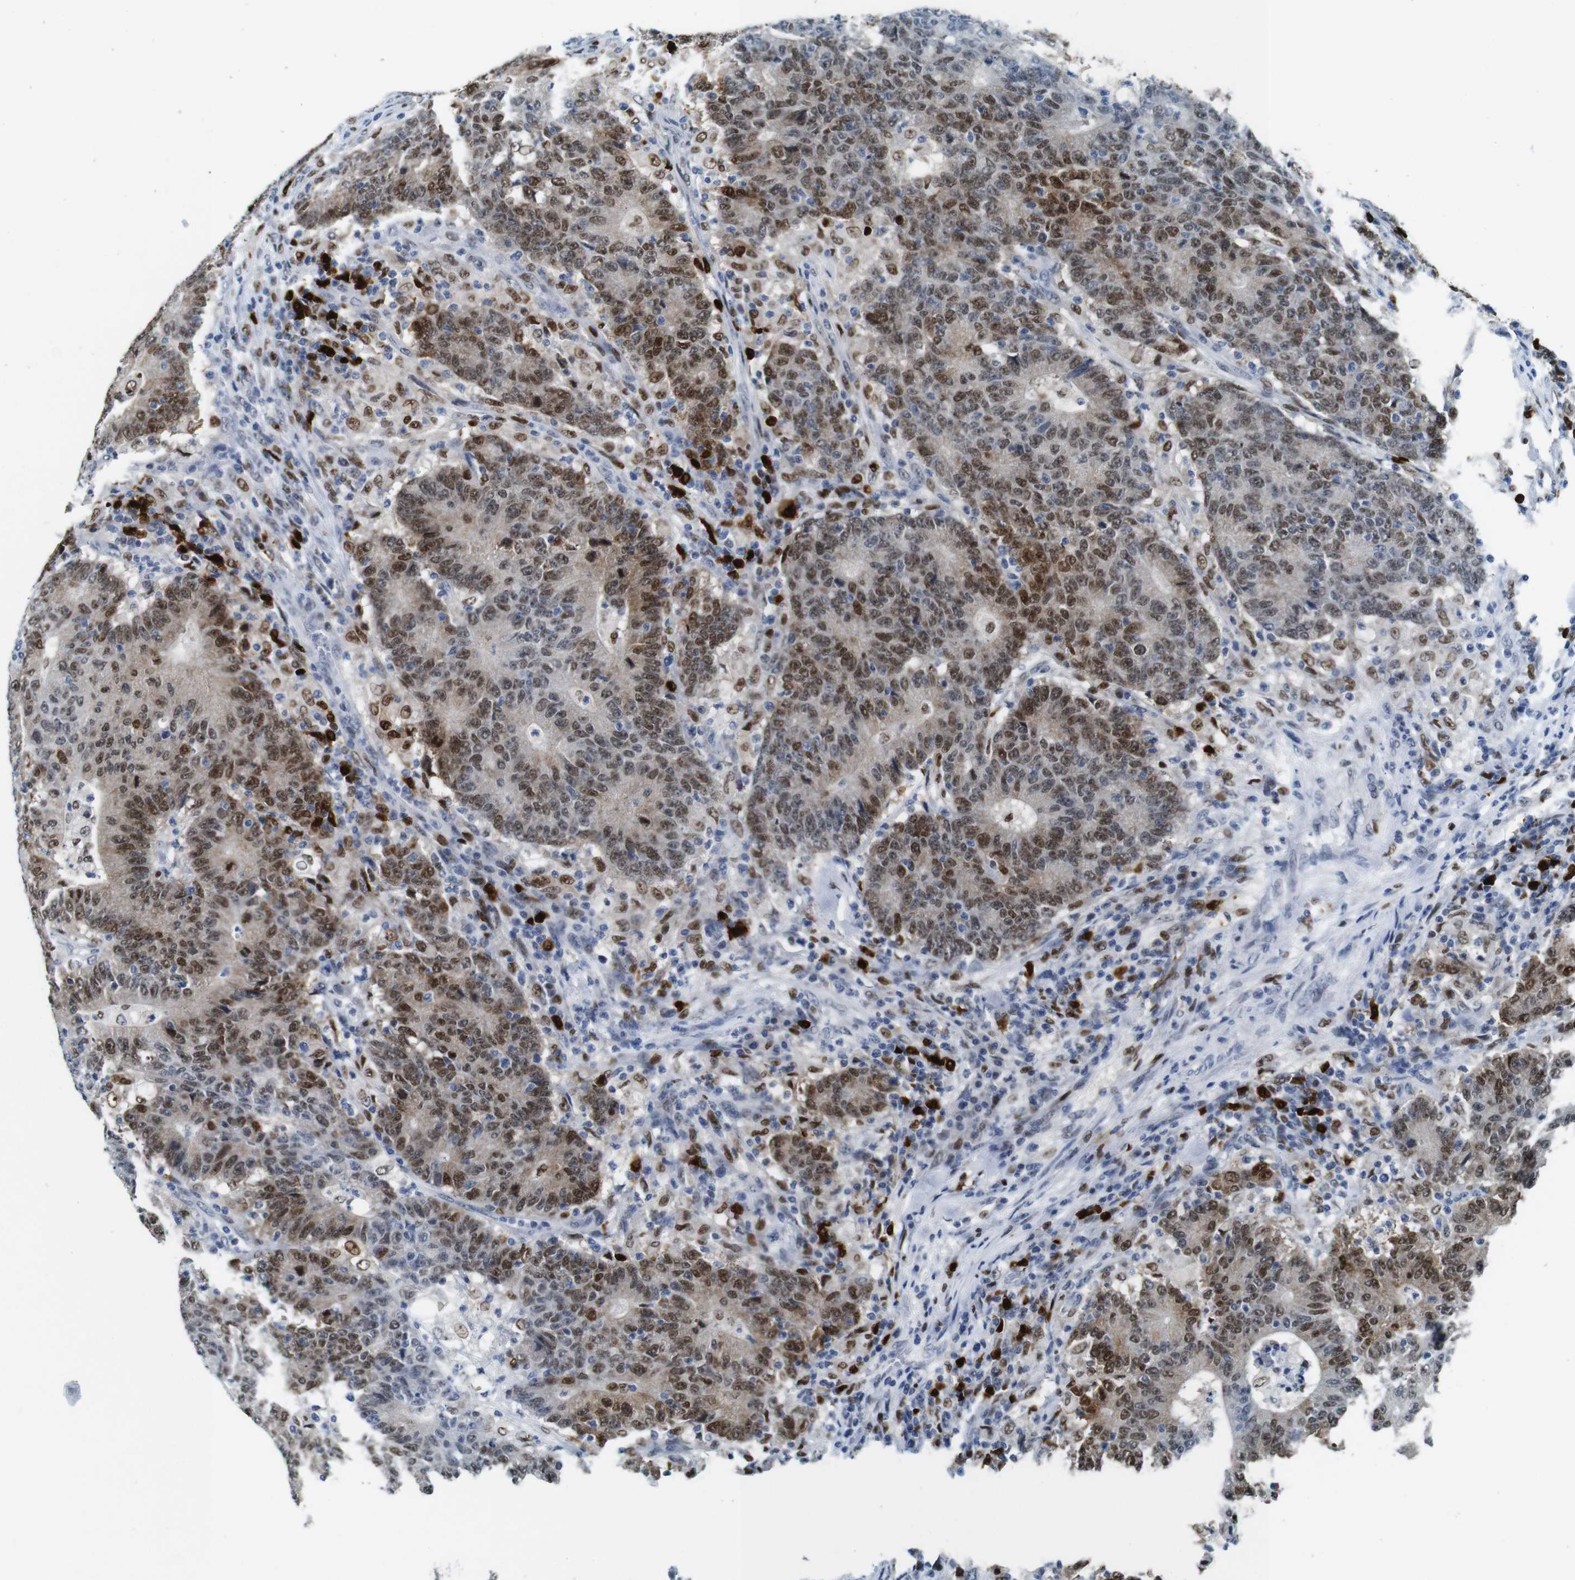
{"staining": {"intensity": "moderate", "quantity": ">75%", "location": "cytoplasmic/membranous,nuclear"}, "tissue": "colorectal cancer", "cell_type": "Tumor cells", "image_type": "cancer", "snomed": [{"axis": "morphology", "description": "Normal tissue, NOS"}, {"axis": "morphology", "description": "Adenocarcinoma, NOS"}, {"axis": "topography", "description": "Colon"}], "caption": "IHC of adenocarcinoma (colorectal) reveals medium levels of moderate cytoplasmic/membranous and nuclear expression in about >75% of tumor cells.", "gene": "IRF8", "patient": {"sex": "female", "age": 75}}